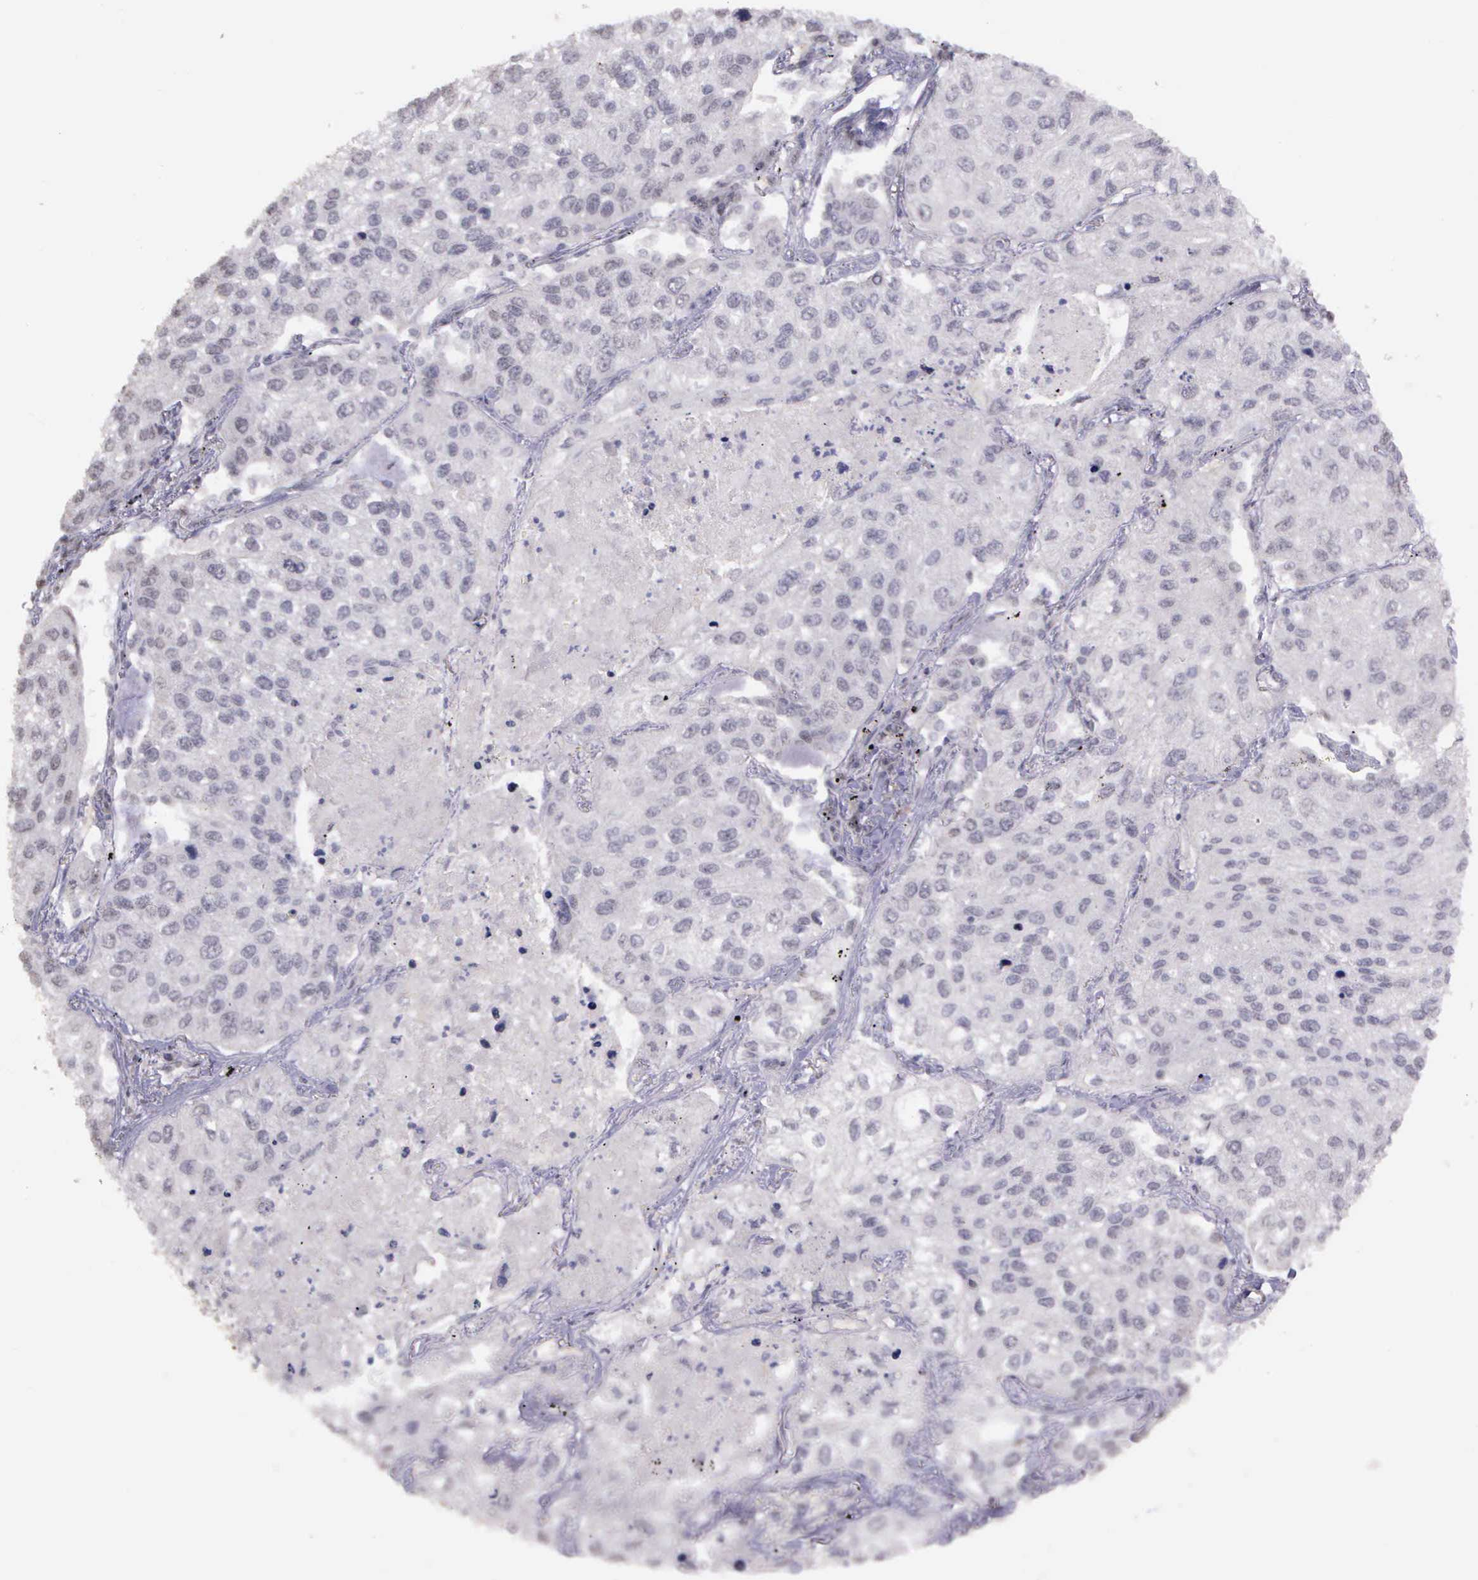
{"staining": {"intensity": "negative", "quantity": "none", "location": "none"}, "tissue": "lung cancer", "cell_type": "Tumor cells", "image_type": "cancer", "snomed": [{"axis": "morphology", "description": "Squamous cell carcinoma, NOS"}, {"axis": "topography", "description": "Lung"}], "caption": "There is no significant staining in tumor cells of lung cancer (squamous cell carcinoma).", "gene": "ARMCX5", "patient": {"sex": "male", "age": 75}}